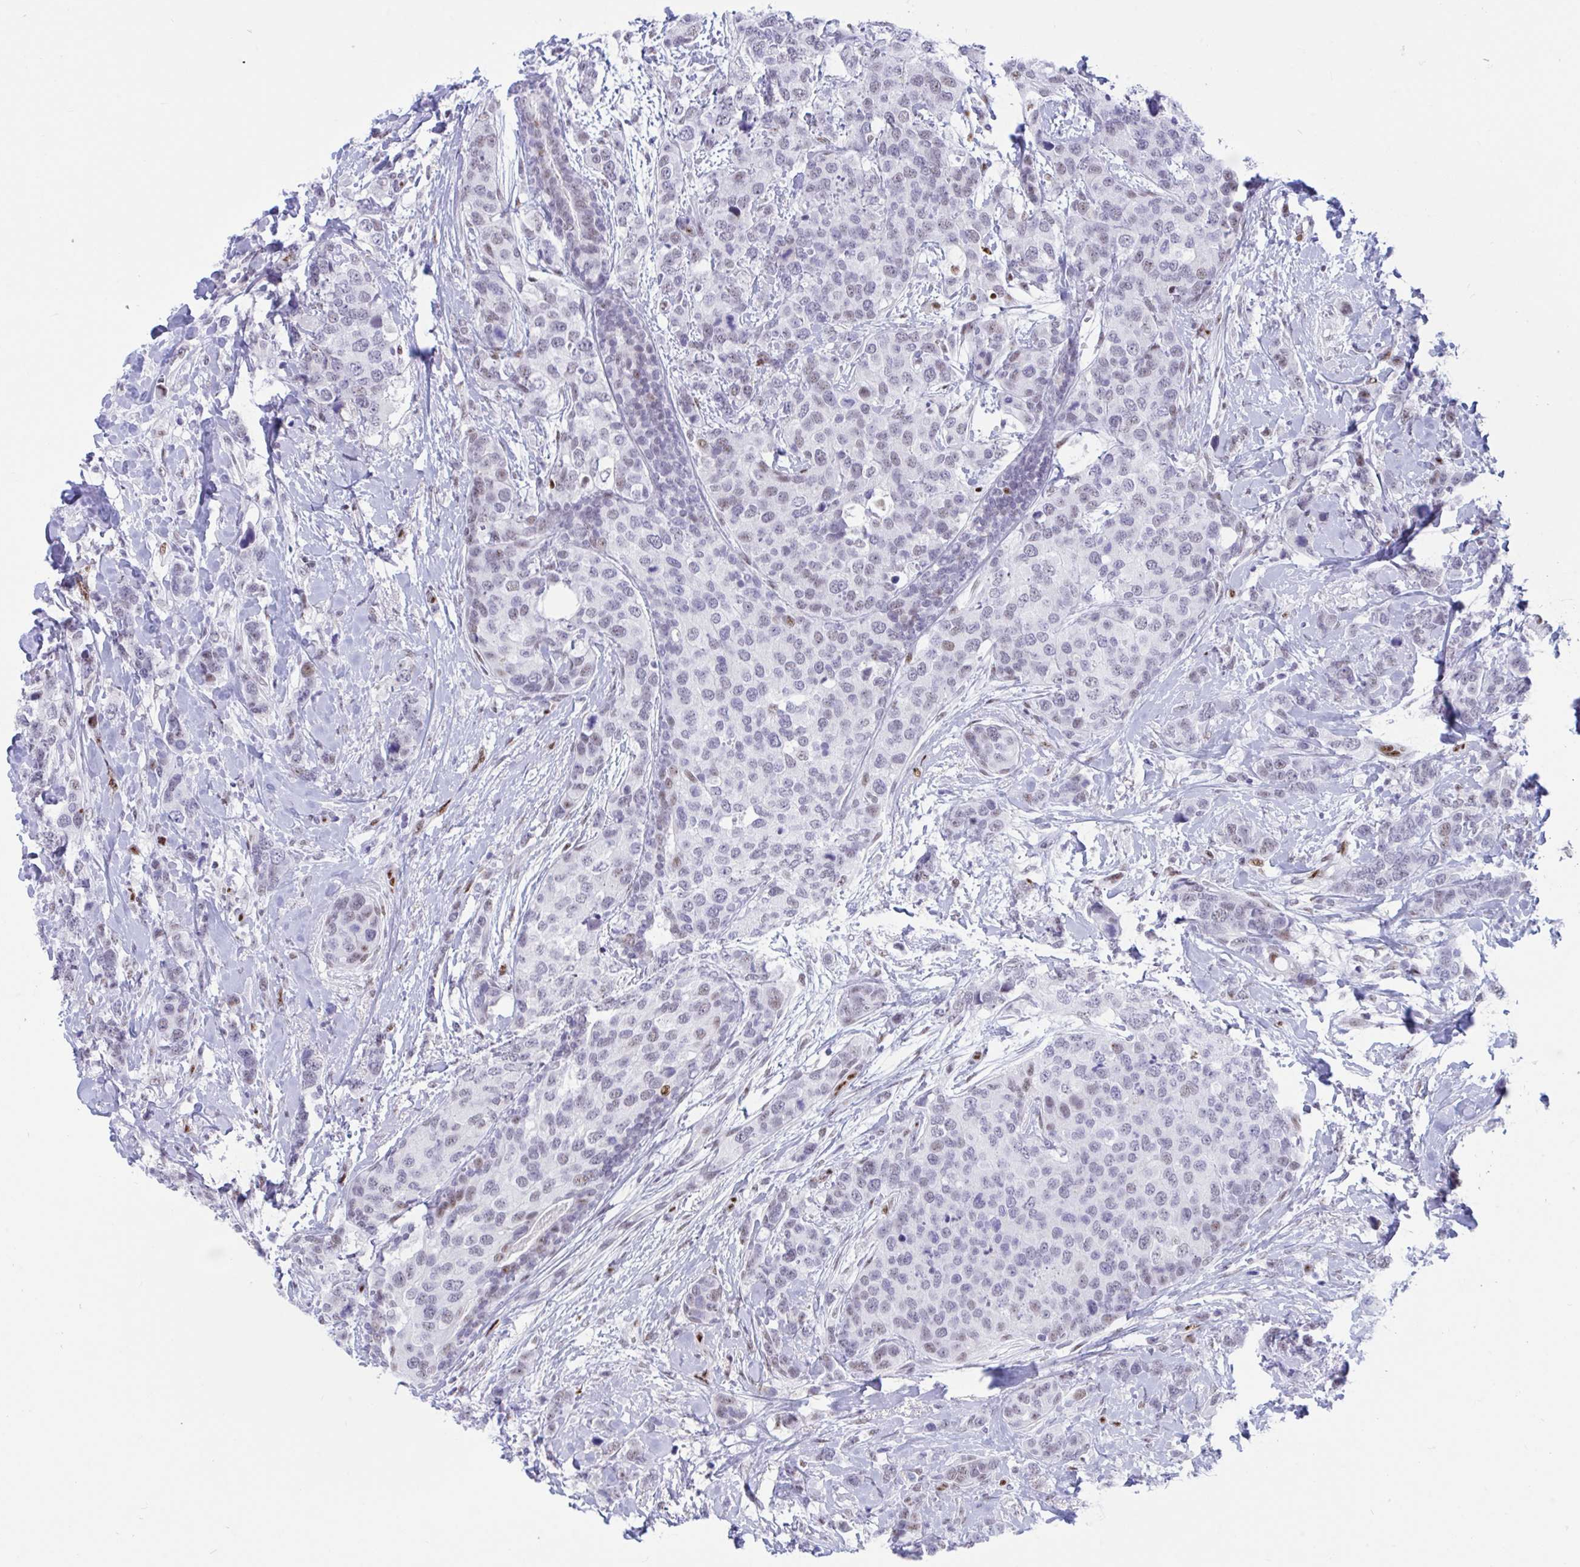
{"staining": {"intensity": "weak", "quantity": "<25%", "location": "nuclear"}, "tissue": "breast cancer", "cell_type": "Tumor cells", "image_type": "cancer", "snomed": [{"axis": "morphology", "description": "Lobular carcinoma"}, {"axis": "topography", "description": "Breast"}], "caption": "Immunohistochemistry of lobular carcinoma (breast) displays no expression in tumor cells. (Brightfield microscopy of DAB immunohistochemistry (IHC) at high magnification).", "gene": "IKZF2", "patient": {"sex": "female", "age": 59}}